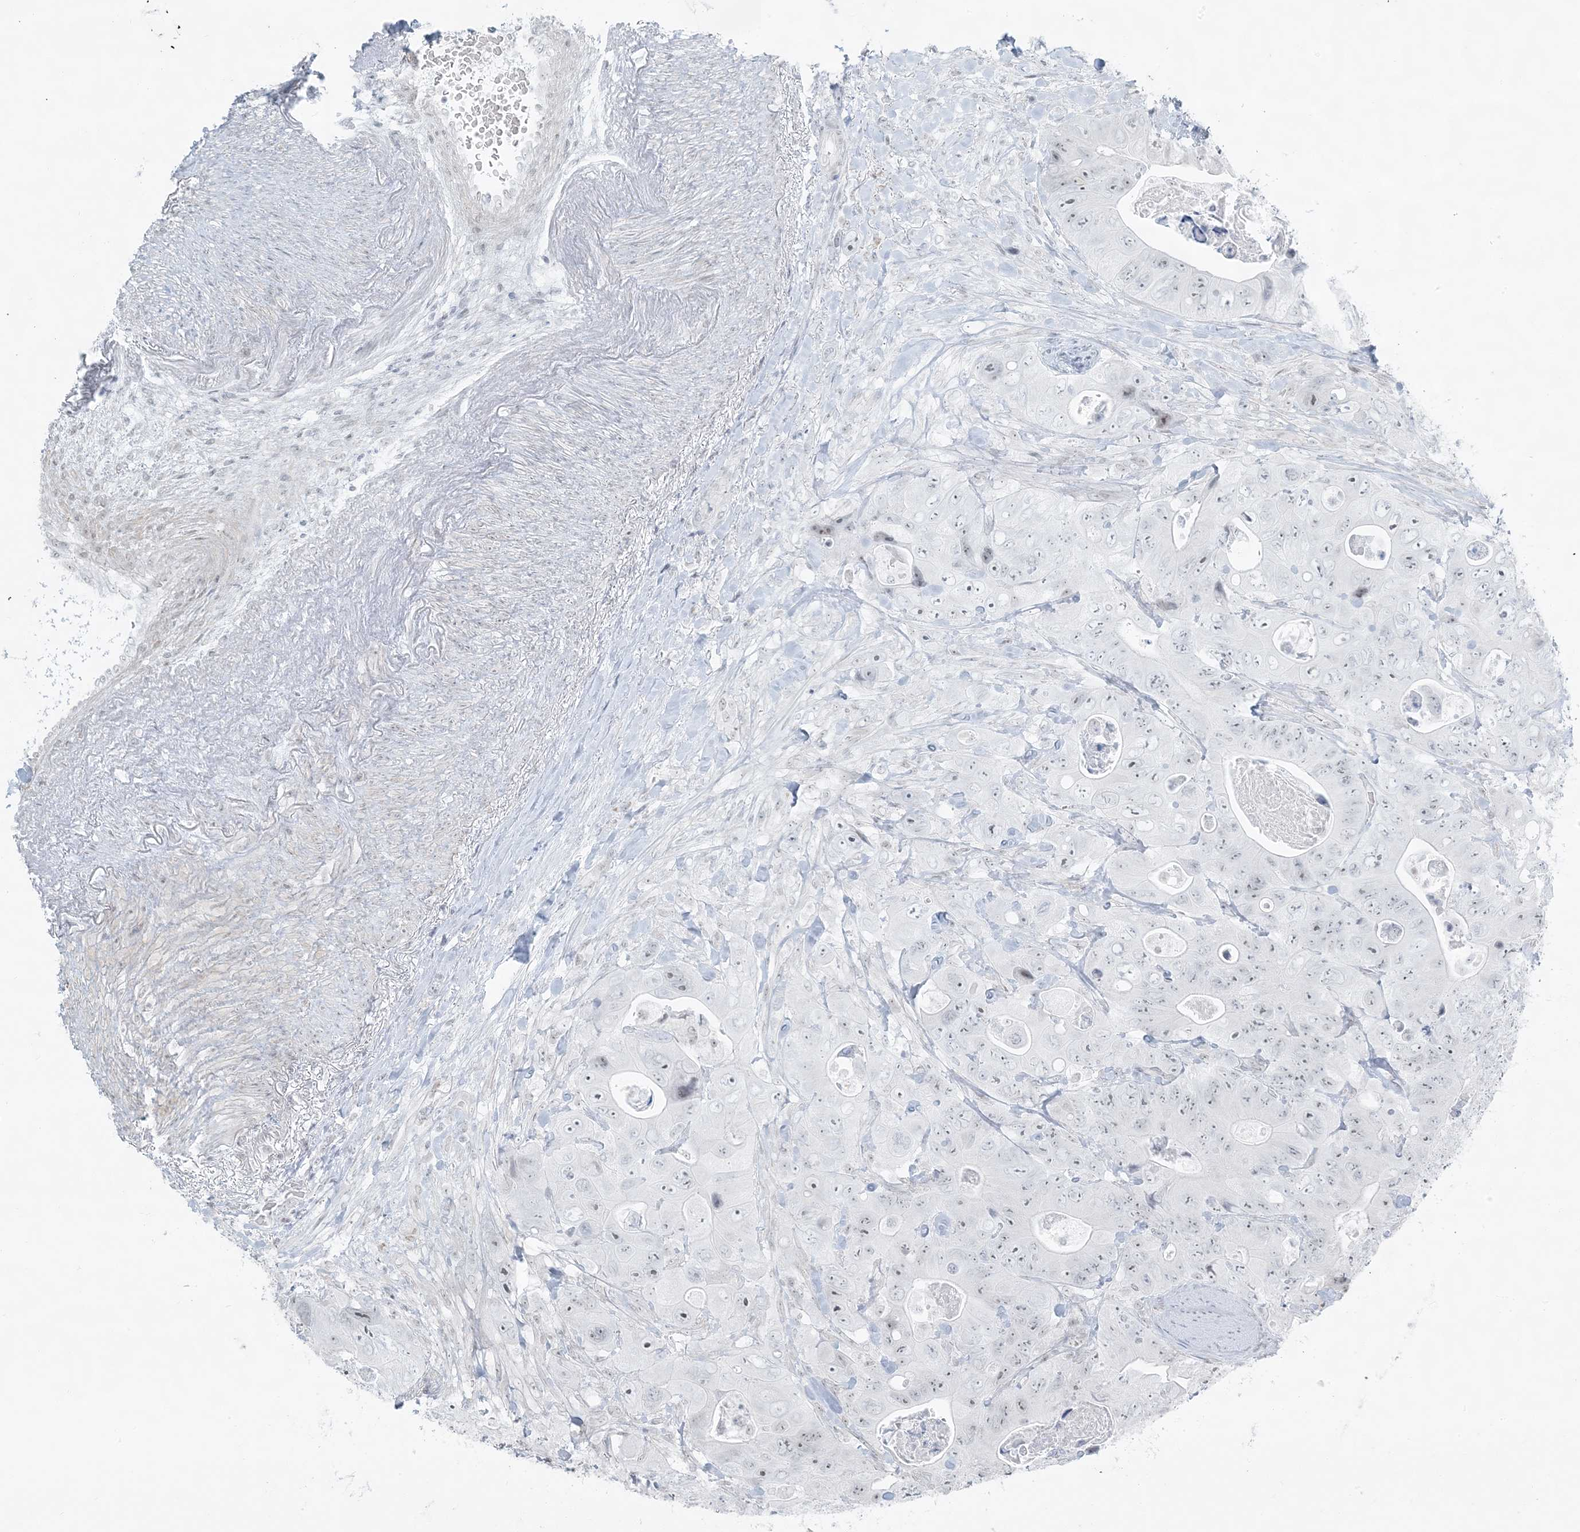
{"staining": {"intensity": "weak", "quantity": "25%-75%", "location": "nuclear"}, "tissue": "colorectal cancer", "cell_type": "Tumor cells", "image_type": "cancer", "snomed": [{"axis": "morphology", "description": "Adenocarcinoma, NOS"}, {"axis": "topography", "description": "Colon"}], "caption": "Protein expression analysis of human colorectal cancer (adenocarcinoma) reveals weak nuclear positivity in about 25%-75% of tumor cells.", "gene": "ZNF787", "patient": {"sex": "female", "age": 46}}